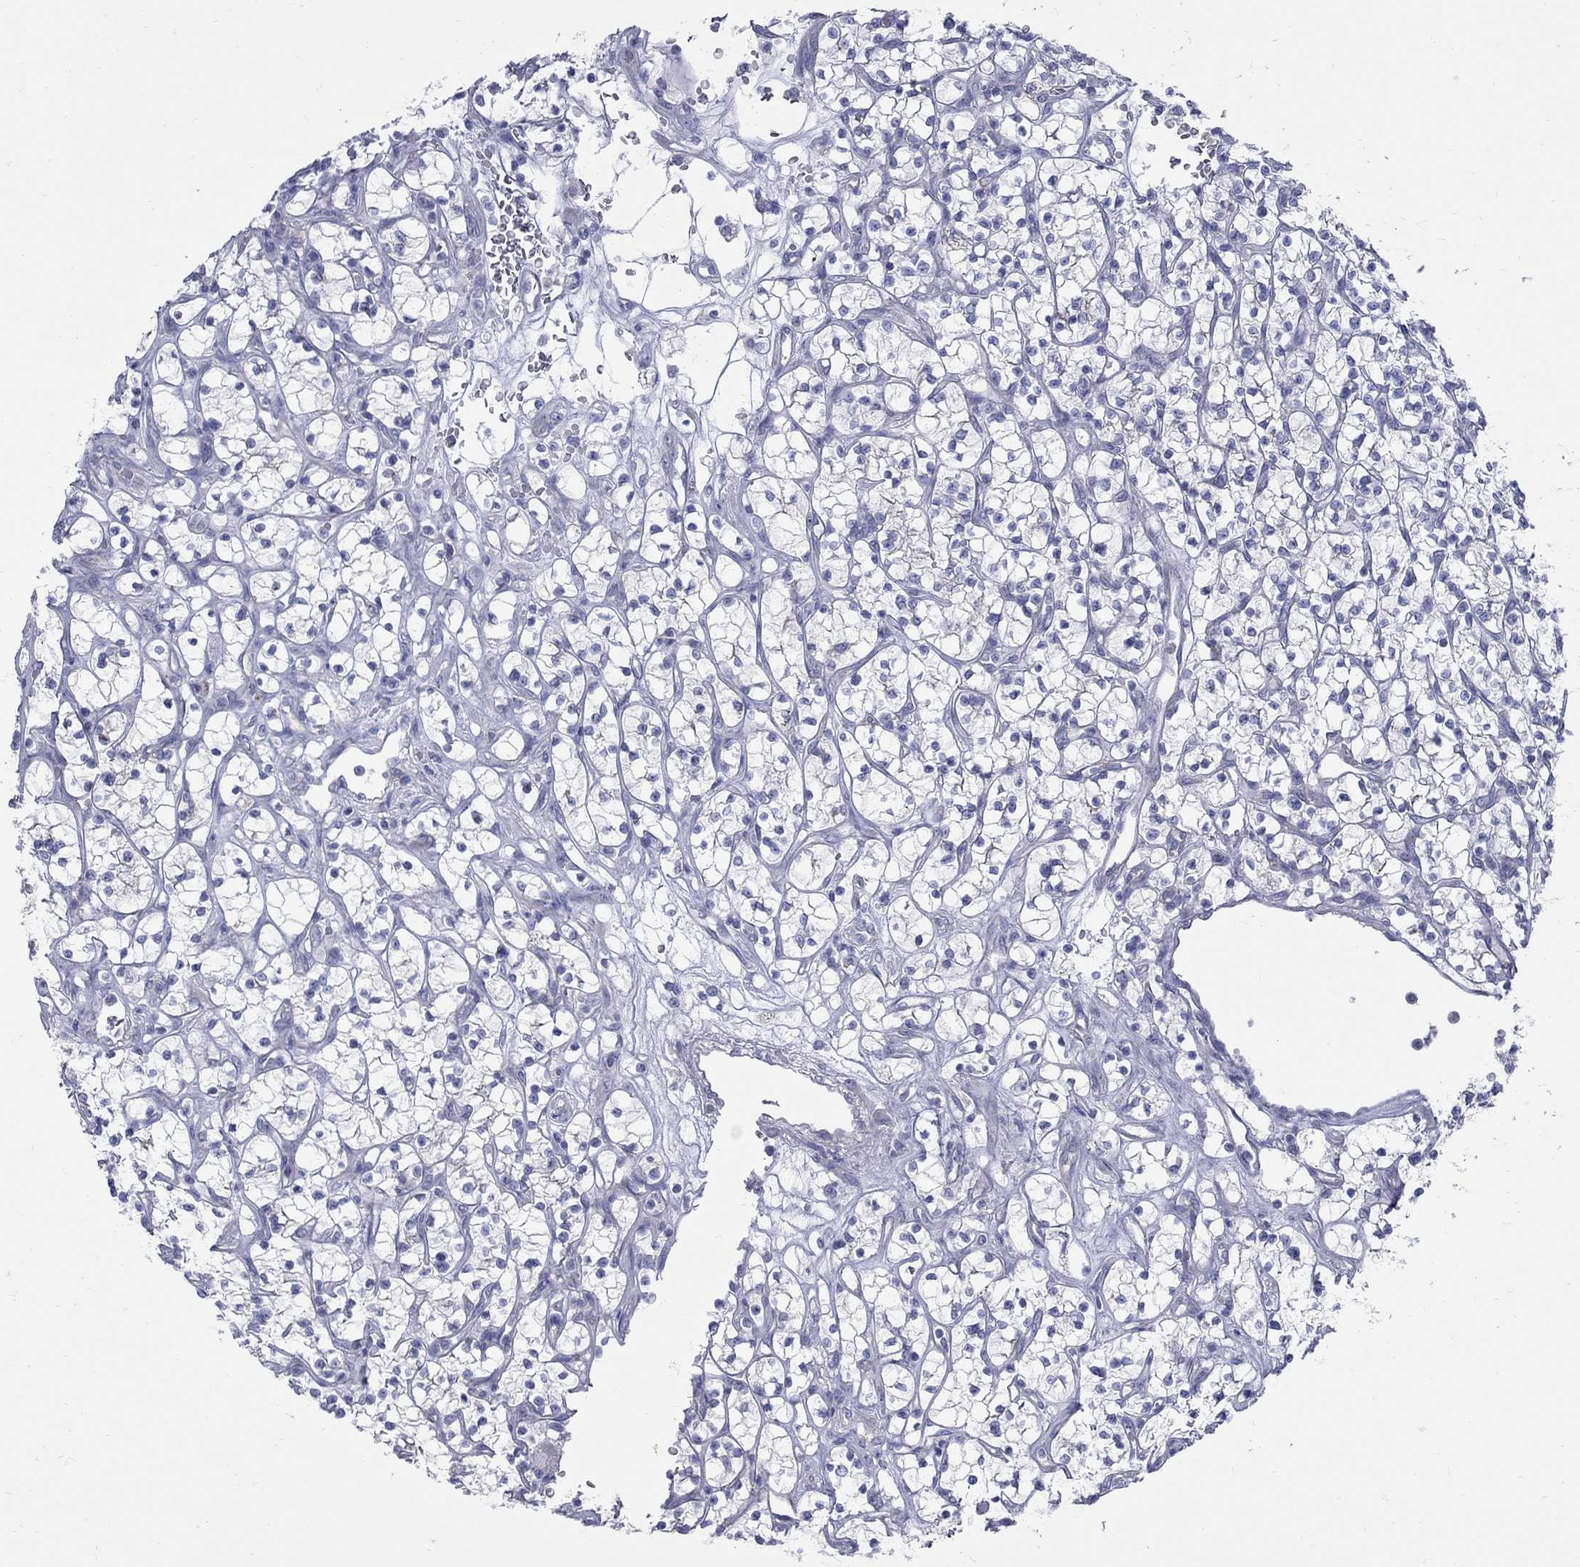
{"staining": {"intensity": "negative", "quantity": "none", "location": "none"}, "tissue": "renal cancer", "cell_type": "Tumor cells", "image_type": "cancer", "snomed": [{"axis": "morphology", "description": "Adenocarcinoma, NOS"}, {"axis": "topography", "description": "Kidney"}], "caption": "High power microscopy histopathology image of an immunohistochemistry (IHC) photomicrograph of renal cancer, revealing no significant staining in tumor cells.", "gene": "PDZD3", "patient": {"sex": "female", "age": 64}}